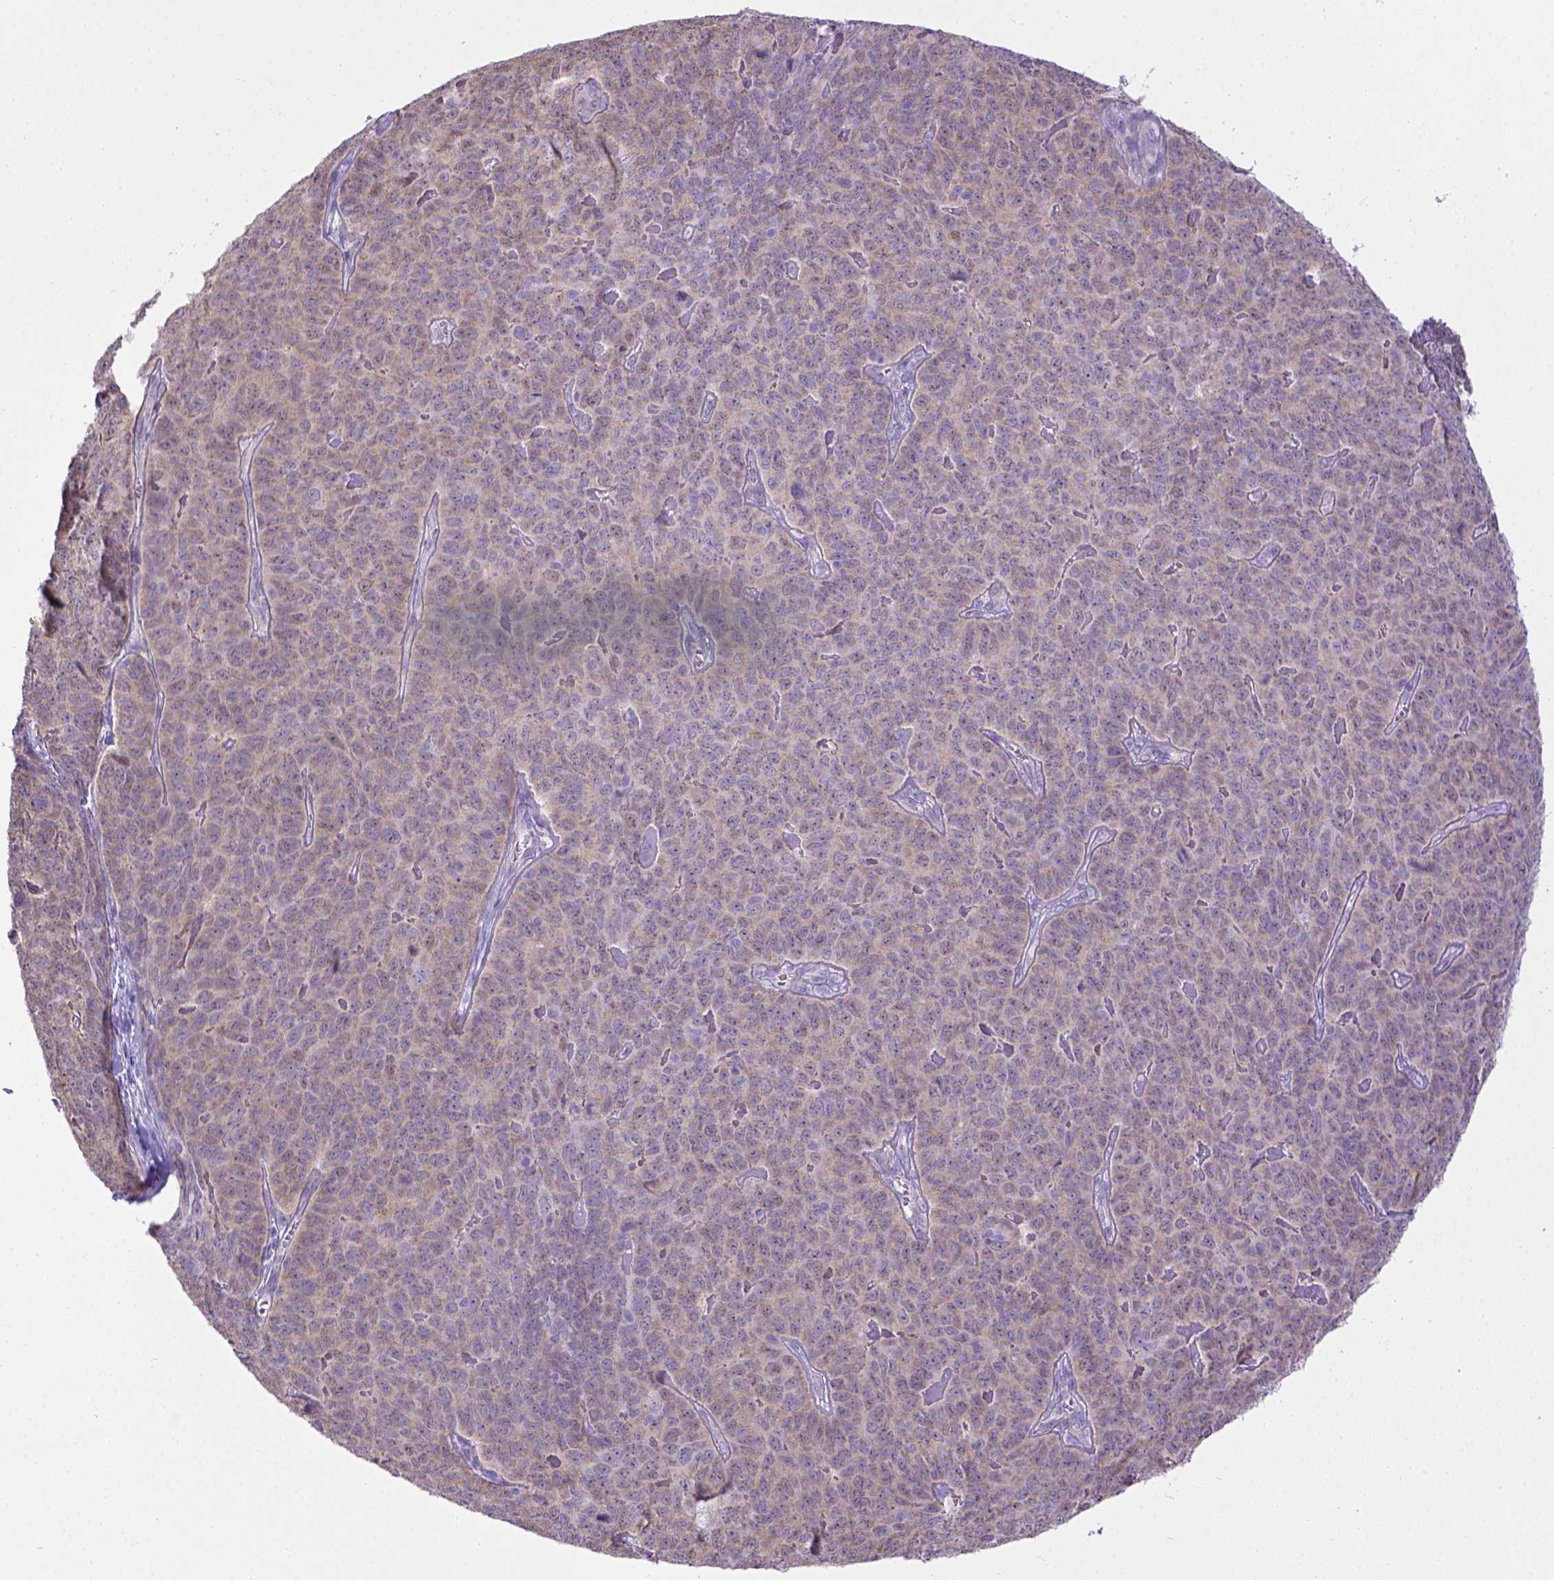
{"staining": {"intensity": "negative", "quantity": "none", "location": "none"}, "tissue": "skin cancer", "cell_type": "Tumor cells", "image_type": "cancer", "snomed": [{"axis": "morphology", "description": "Squamous cell carcinoma, NOS"}, {"axis": "topography", "description": "Skin"}, {"axis": "topography", "description": "Anal"}], "caption": "Immunohistochemistry image of human skin cancer stained for a protein (brown), which reveals no expression in tumor cells.", "gene": "BTN1A1", "patient": {"sex": "female", "age": 51}}